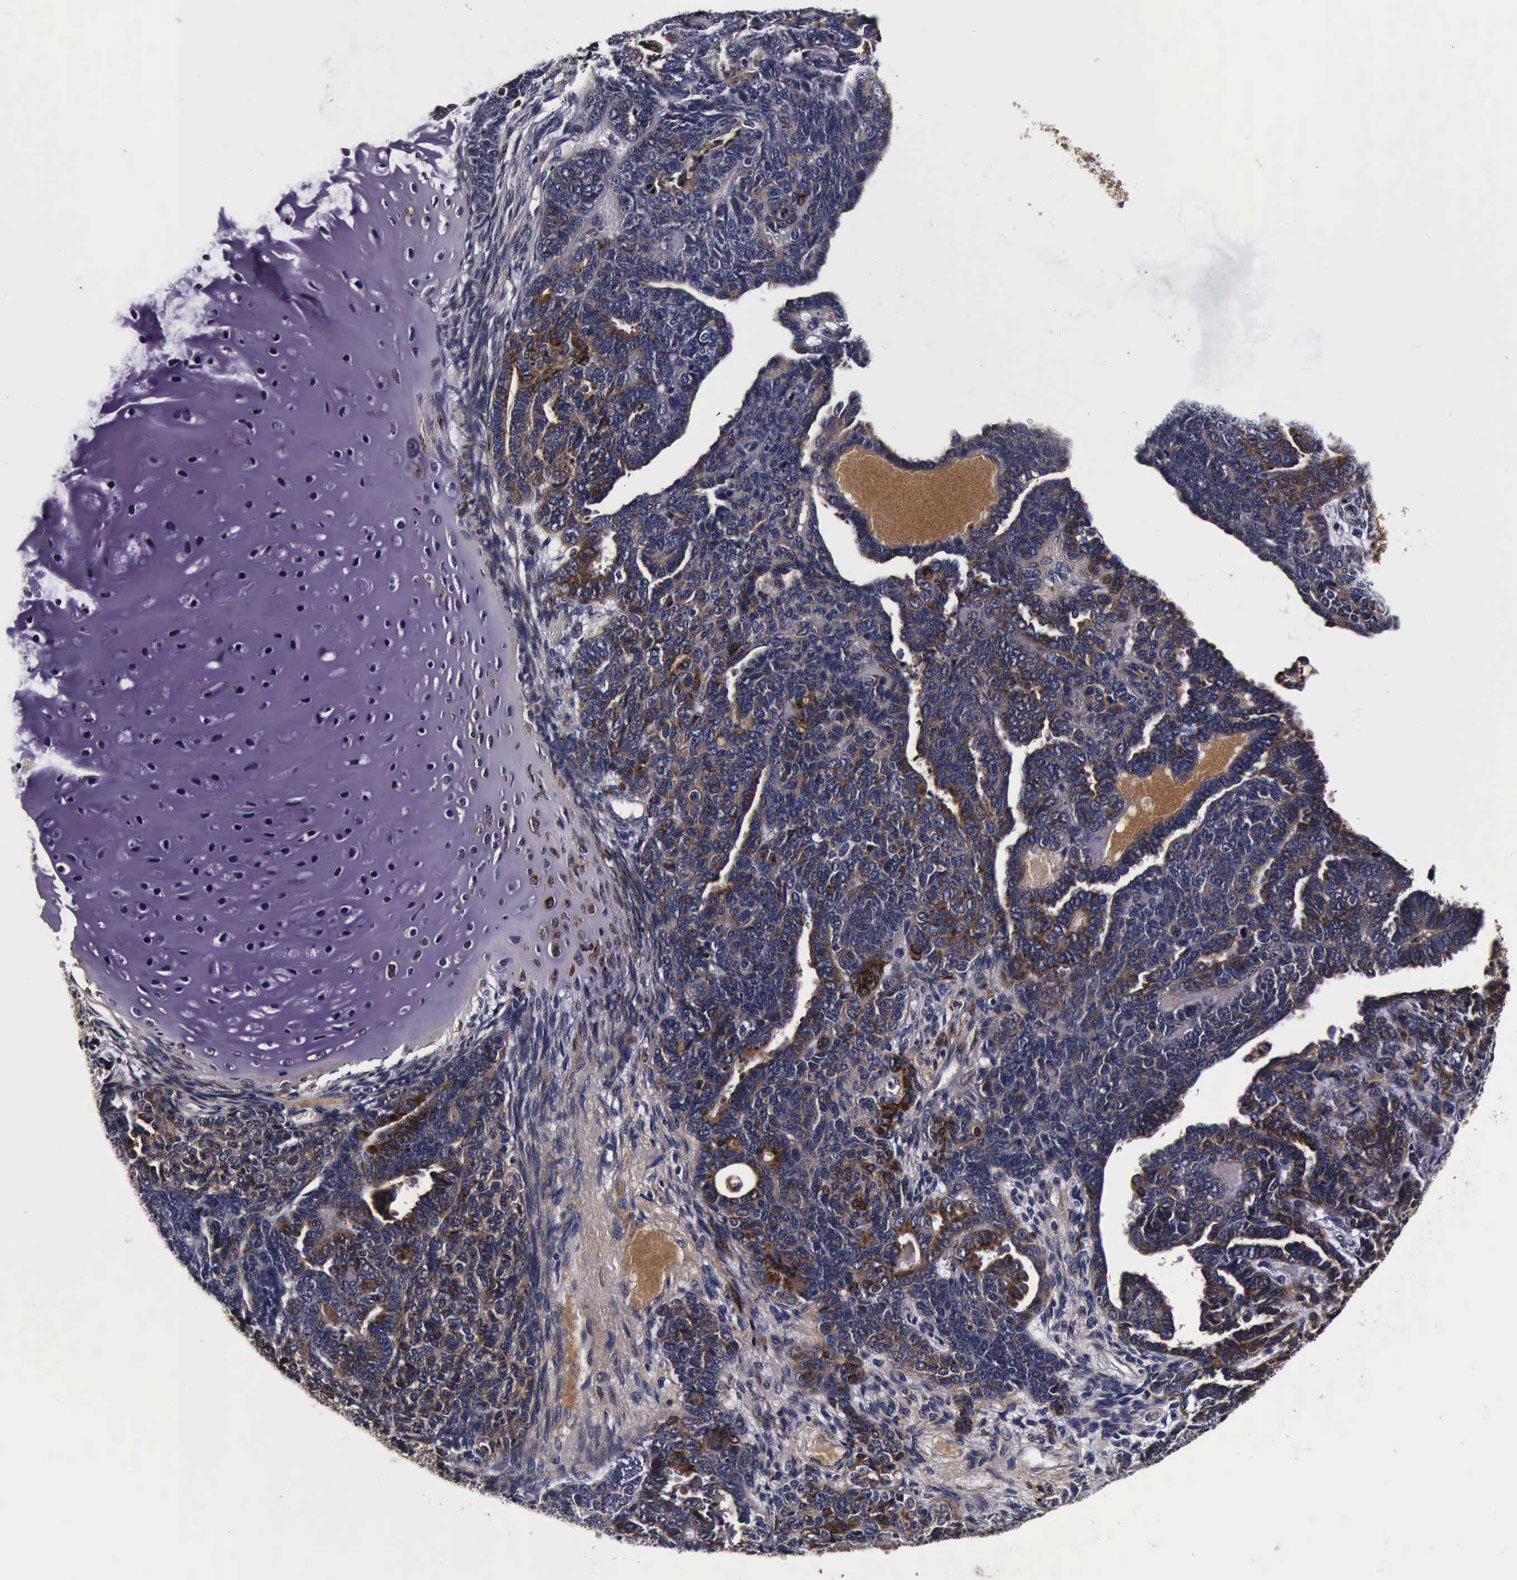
{"staining": {"intensity": "moderate", "quantity": "25%-75%", "location": "cytoplasmic/membranous"}, "tissue": "endometrial cancer", "cell_type": "Tumor cells", "image_type": "cancer", "snomed": [{"axis": "morphology", "description": "Neoplasm, malignant, NOS"}, {"axis": "topography", "description": "Endometrium"}], "caption": "Protein analysis of neoplasm (malignant) (endometrial) tissue demonstrates moderate cytoplasmic/membranous positivity in approximately 25%-75% of tumor cells.", "gene": "CST3", "patient": {"sex": "female", "age": 74}}